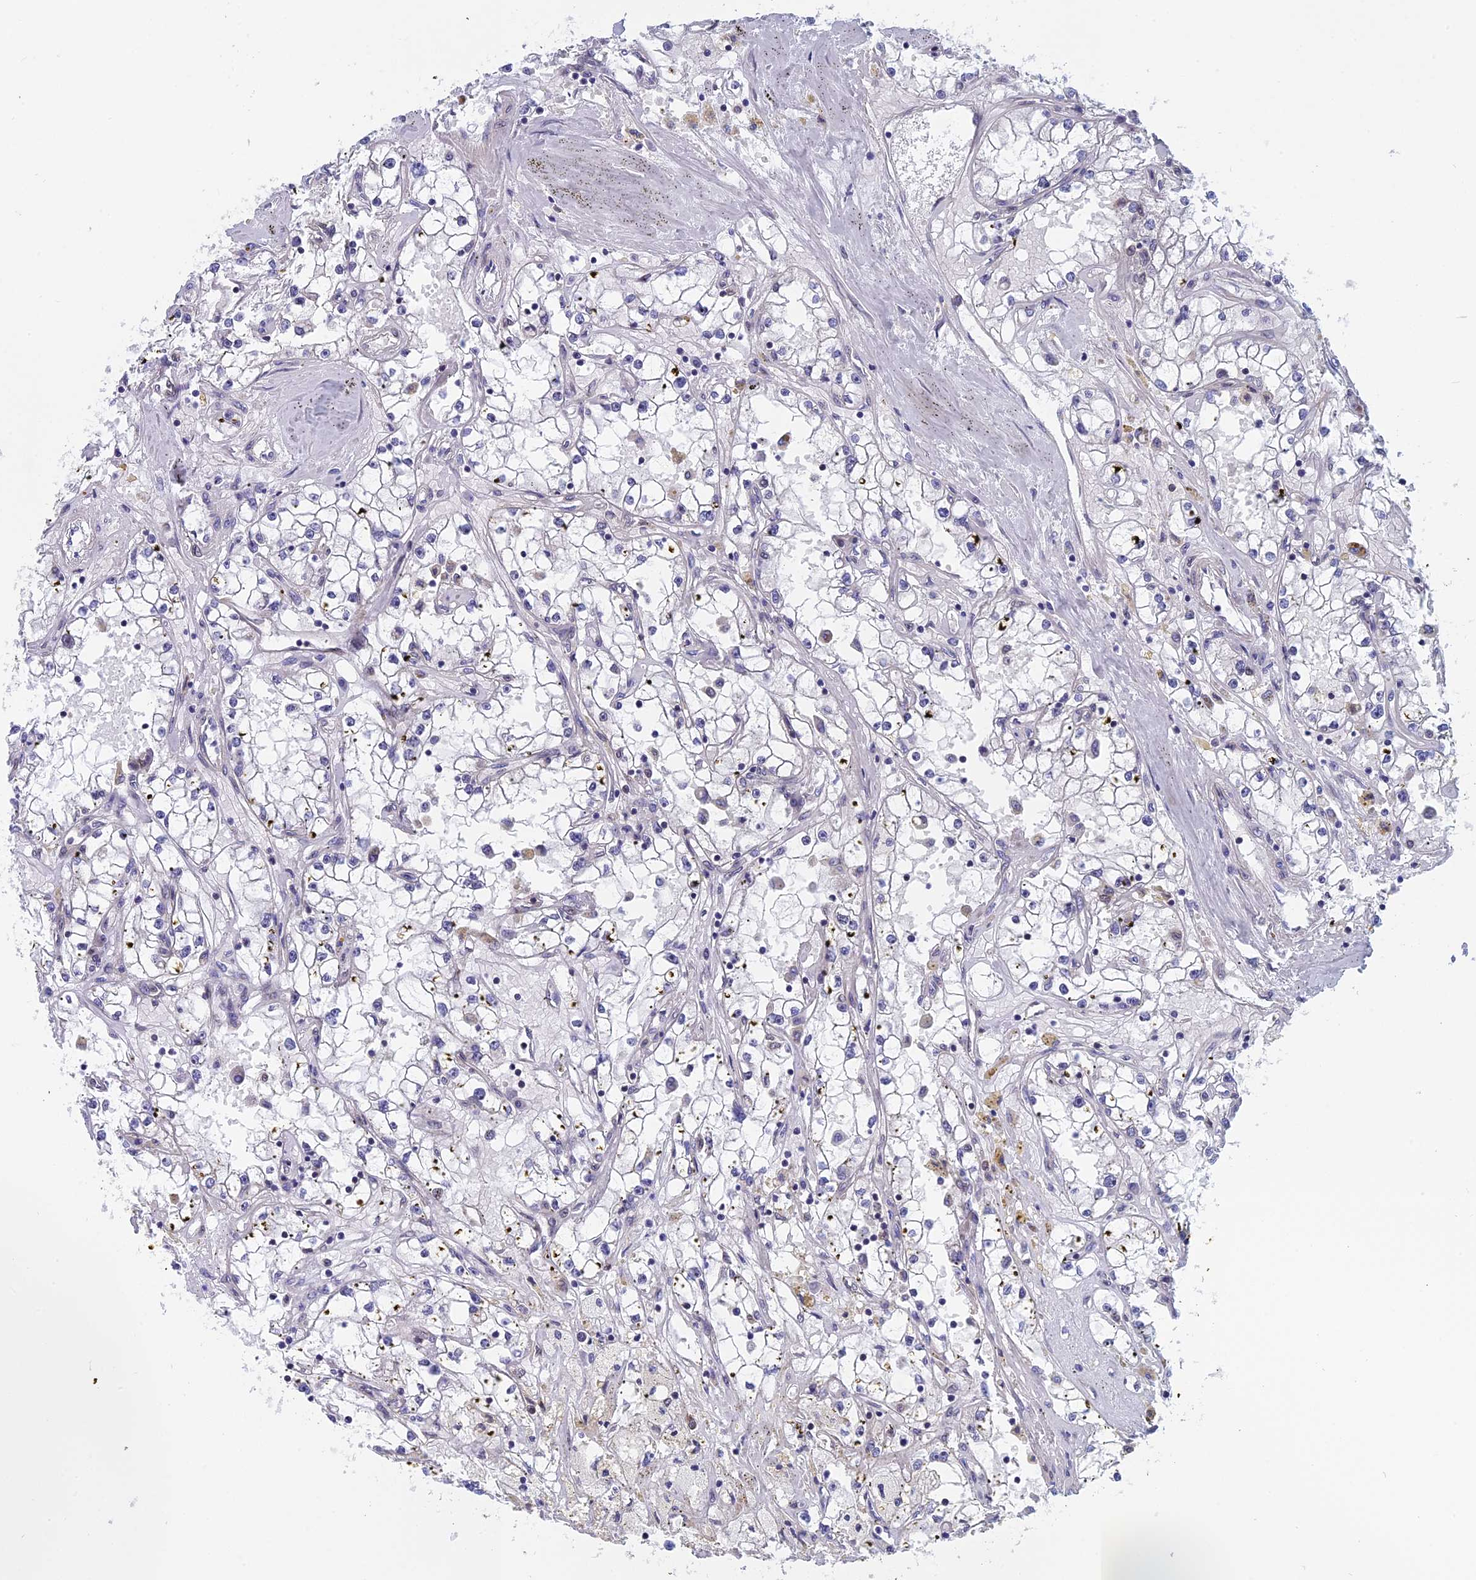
{"staining": {"intensity": "negative", "quantity": "none", "location": "none"}, "tissue": "renal cancer", "cell_type": "Tumor cells", "image_type": "cancer", "snomed": [{"axis": "morphology", "description": "Adenocarcinoma, NOS"}, {"axis": "topography", "description": "Kidney"}], "caption": "Immunohistochemistry (IHC) of adenocarcinoma (renal) displays no expression in tumor cells.", "gene": "NAA10", "patient": {"sex": "male", "age": 56}}